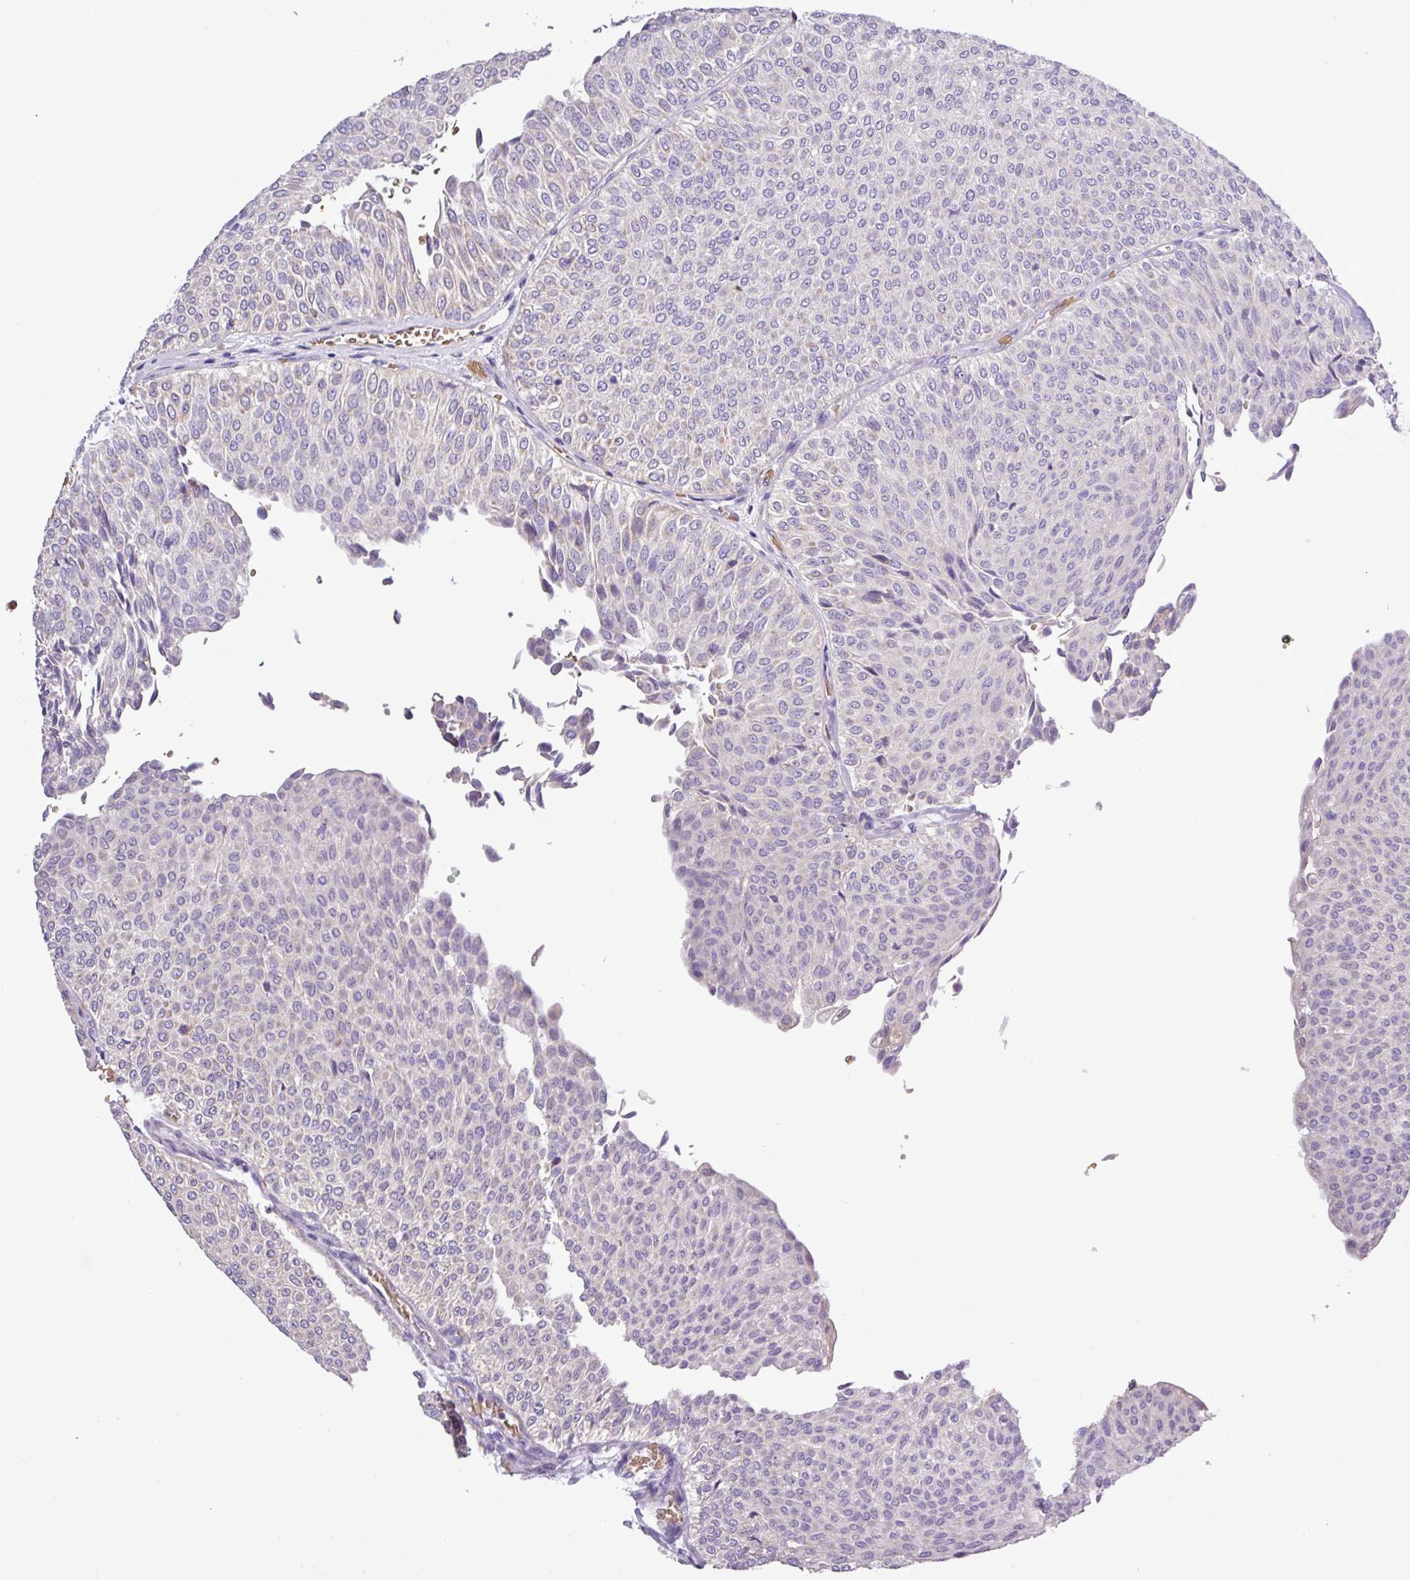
{"staining": {"intensity": "negative", "quantity": "none", "location": "none"}, "tissue": "urothelial cancer", "cell_type": "Tumor cells", "image_type": "cancer", "snomed": [{"axis": "morphology", "description": "Urothelial carcinoma, Low grade"}, {"axis": "topography", "description": "Urinary bladder"}], "caption": "The histopathology image displays no staining of tumor cells in urothelial carcinoma (low-grade).", "gene": "MGAT4B", "patient": {"sex": "male", "age": 78}}